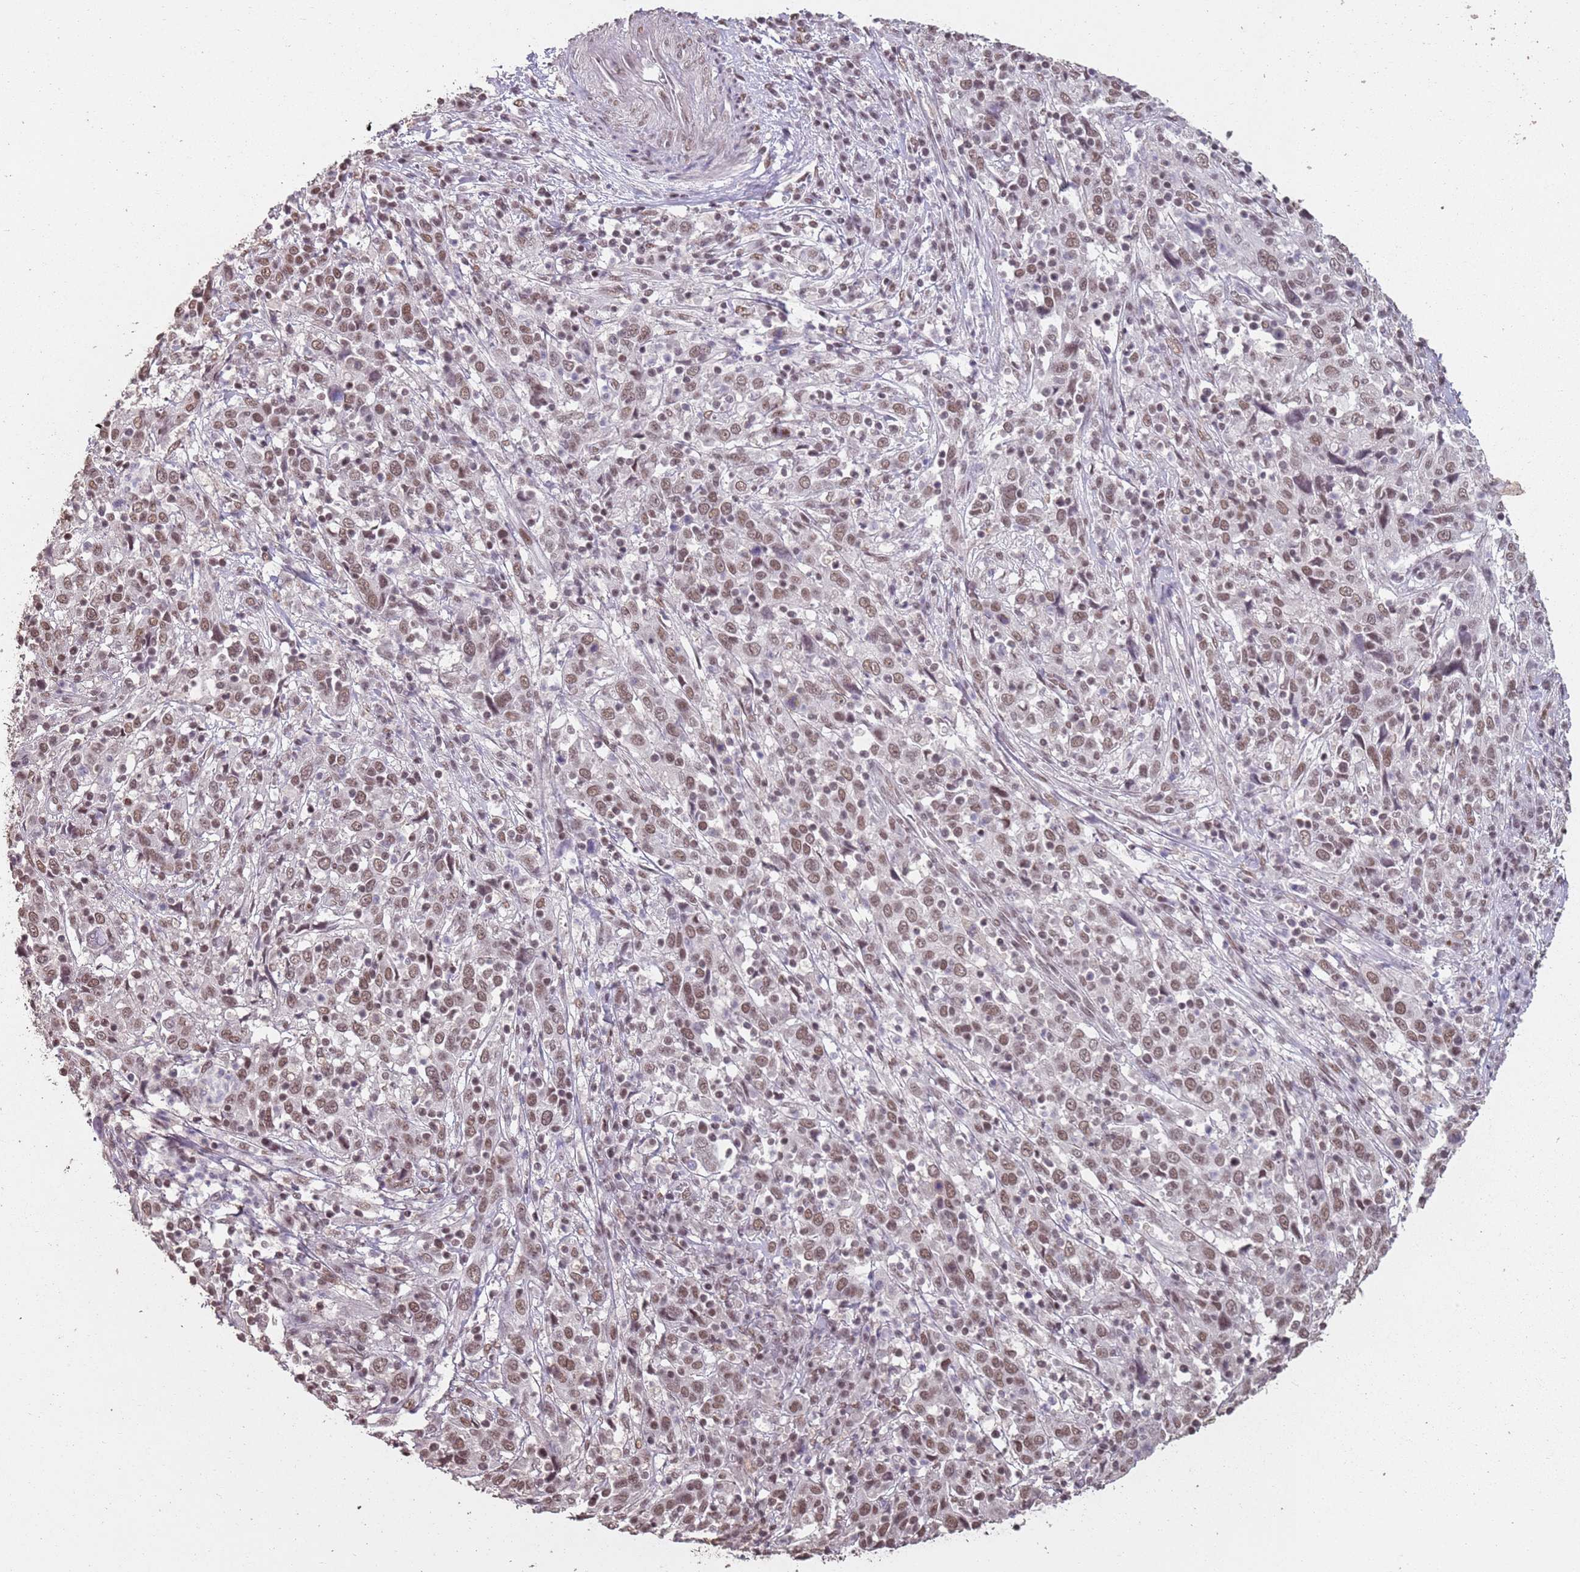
{"staining": {"intensity": "moderate", "quantity": ">75%", "location": "nuclear"}, "tissue": "cervical cancer", "cell_type": "Tumor cells", "image_type": "cancer", "snomed": [{"axis": "morphology", "description": "Squamous cell carcinoma, NOS"}, {"axis": "topography", "description": "Cervix"}], "caption": "IHC of human cervical cancer (squamous cell carcinoma) exhibits medium levels of moderate nuclear staining in about >75% of tumor cells.", "gene": "ARL14EP", "patient": {"sex": "female", "age": 46}}